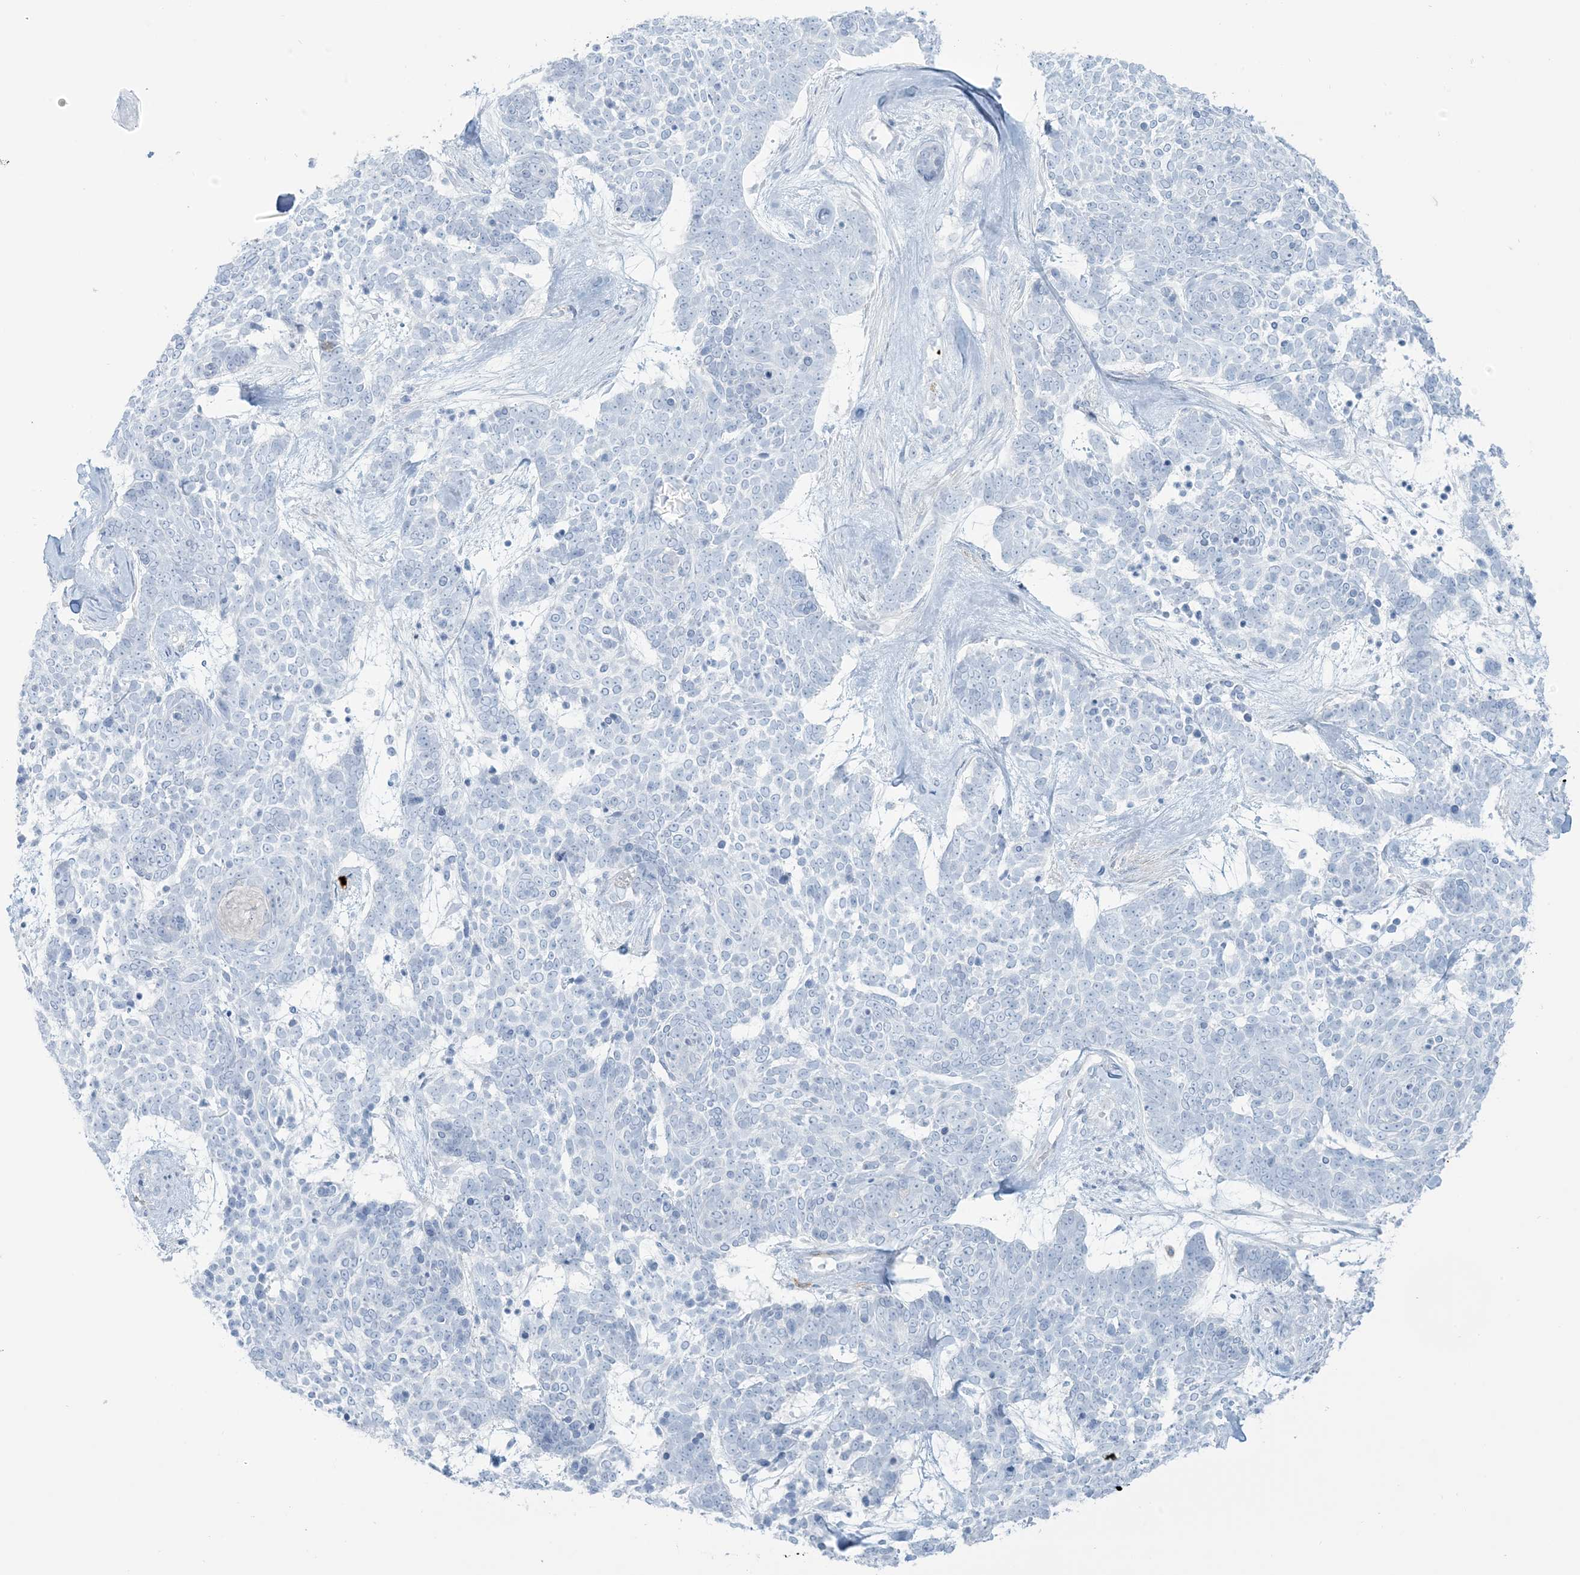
{"staining": {"intensity": "negative", "quantity": "none", "location": "none"}, "tissue": "skin cancer", "cell_type": "Tumor cells", "image_type": "cancer", "snomed": [{"axis": "morphology", "description": "Basal cell carcinoma"}, {"axis": "topography", "description": "Skin"}], "caption": "An image of human skin basal cell carcinoma is negative for staining in tumor cells.", "gene": "EPS8L3", "patient": {"sex": "female", "age": 81}}